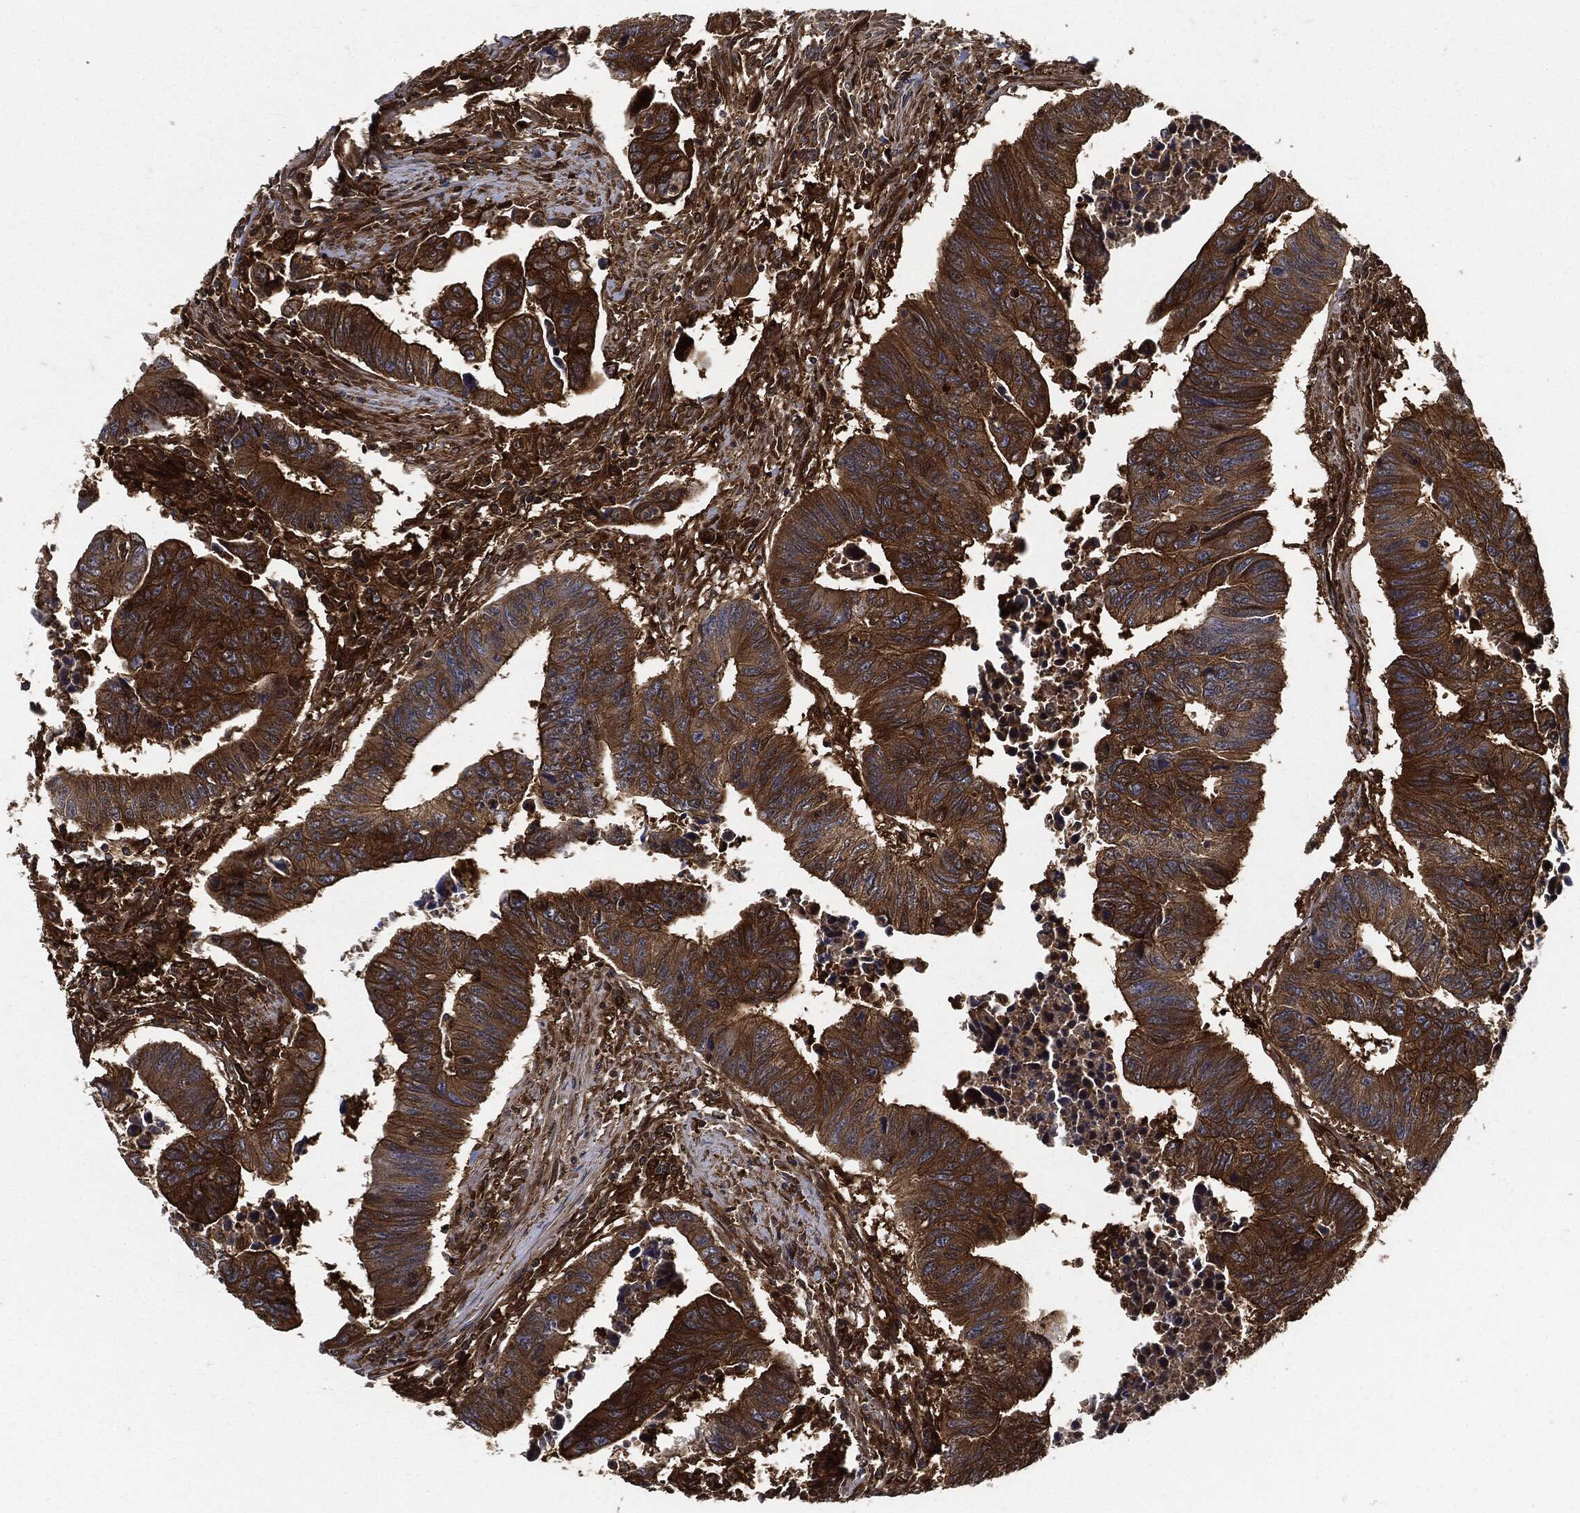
{"staining": {"intensity": "strong", "quantity": ">75%", "location": "cytoplasmic/membranous"}, "tissue": "colorectal cancer", "cell_type": "Tumor cells", "image_type": "cancer", "snomed": [{"axis": "morphology", "description": "Adenocarcinoma, NOS"}, {"axis": "topography", "description": "Rectum"}], "caption": "Immunohistochemistry (IHC) (DAB) staining of adenocarcinoma (colorectal) demonstrates strong cytoplasmic/membranous protein expression in approximately >75% of tumor cells.", "gene": "XPNPEP1", "patient": {"sex": "female", "age": 85}}